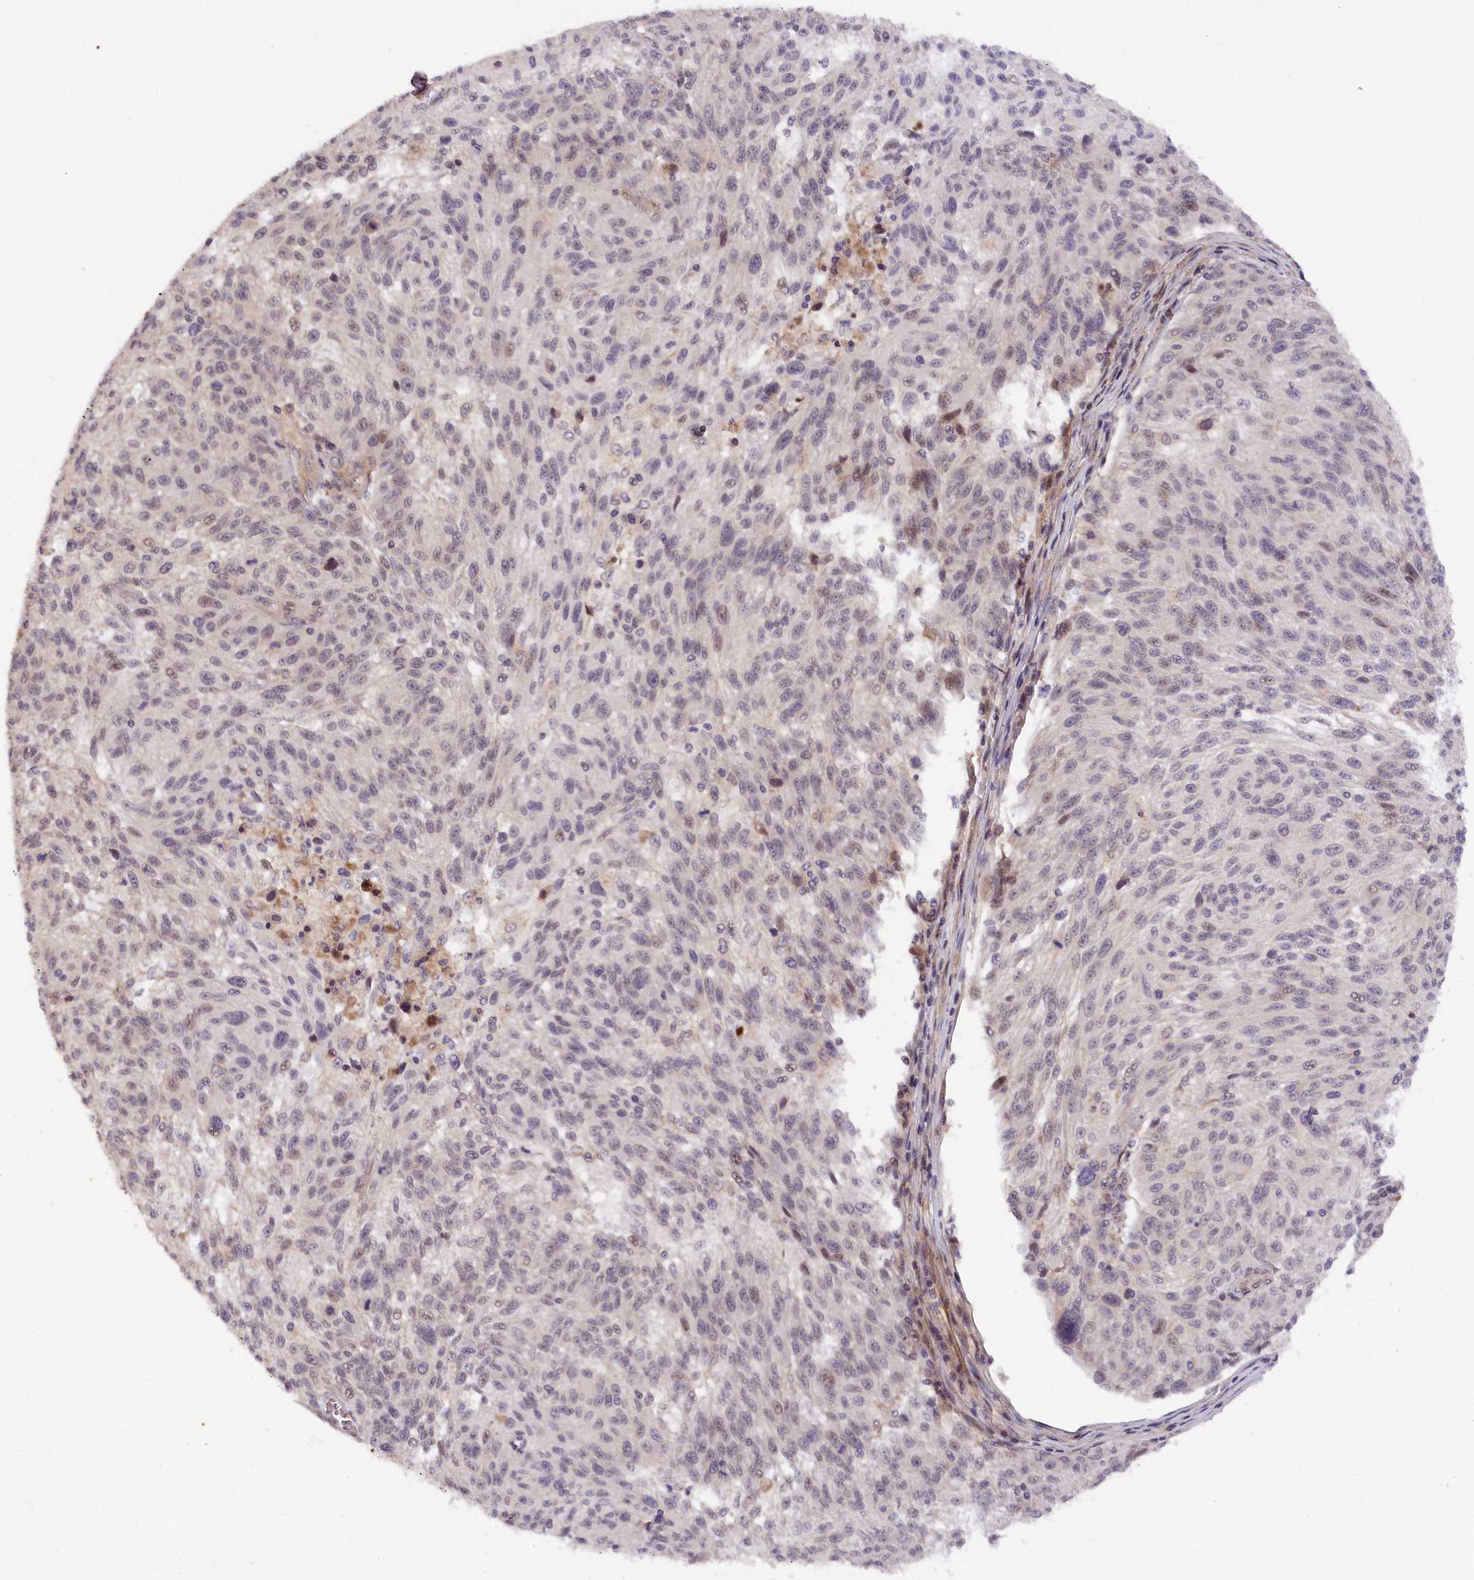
{"staining": {"intensity": "weak", "quantity": "<25%", "location": "nuclear"}, "tissue": "melanoma", "cell_type": "Tumor cells", "image_type": "cancer", "snomed": [{"axis": "morphology", "description": "Malignant melanoma, NOS"}, {"axis": "topography", "description": "Skin"}], "caption": "Malignant melanoma was stained to show a protein in brown. There is no significant staining in tumor cells.", "gene": "ZNF480", "patient": {"sex": "male", "age": 53}}